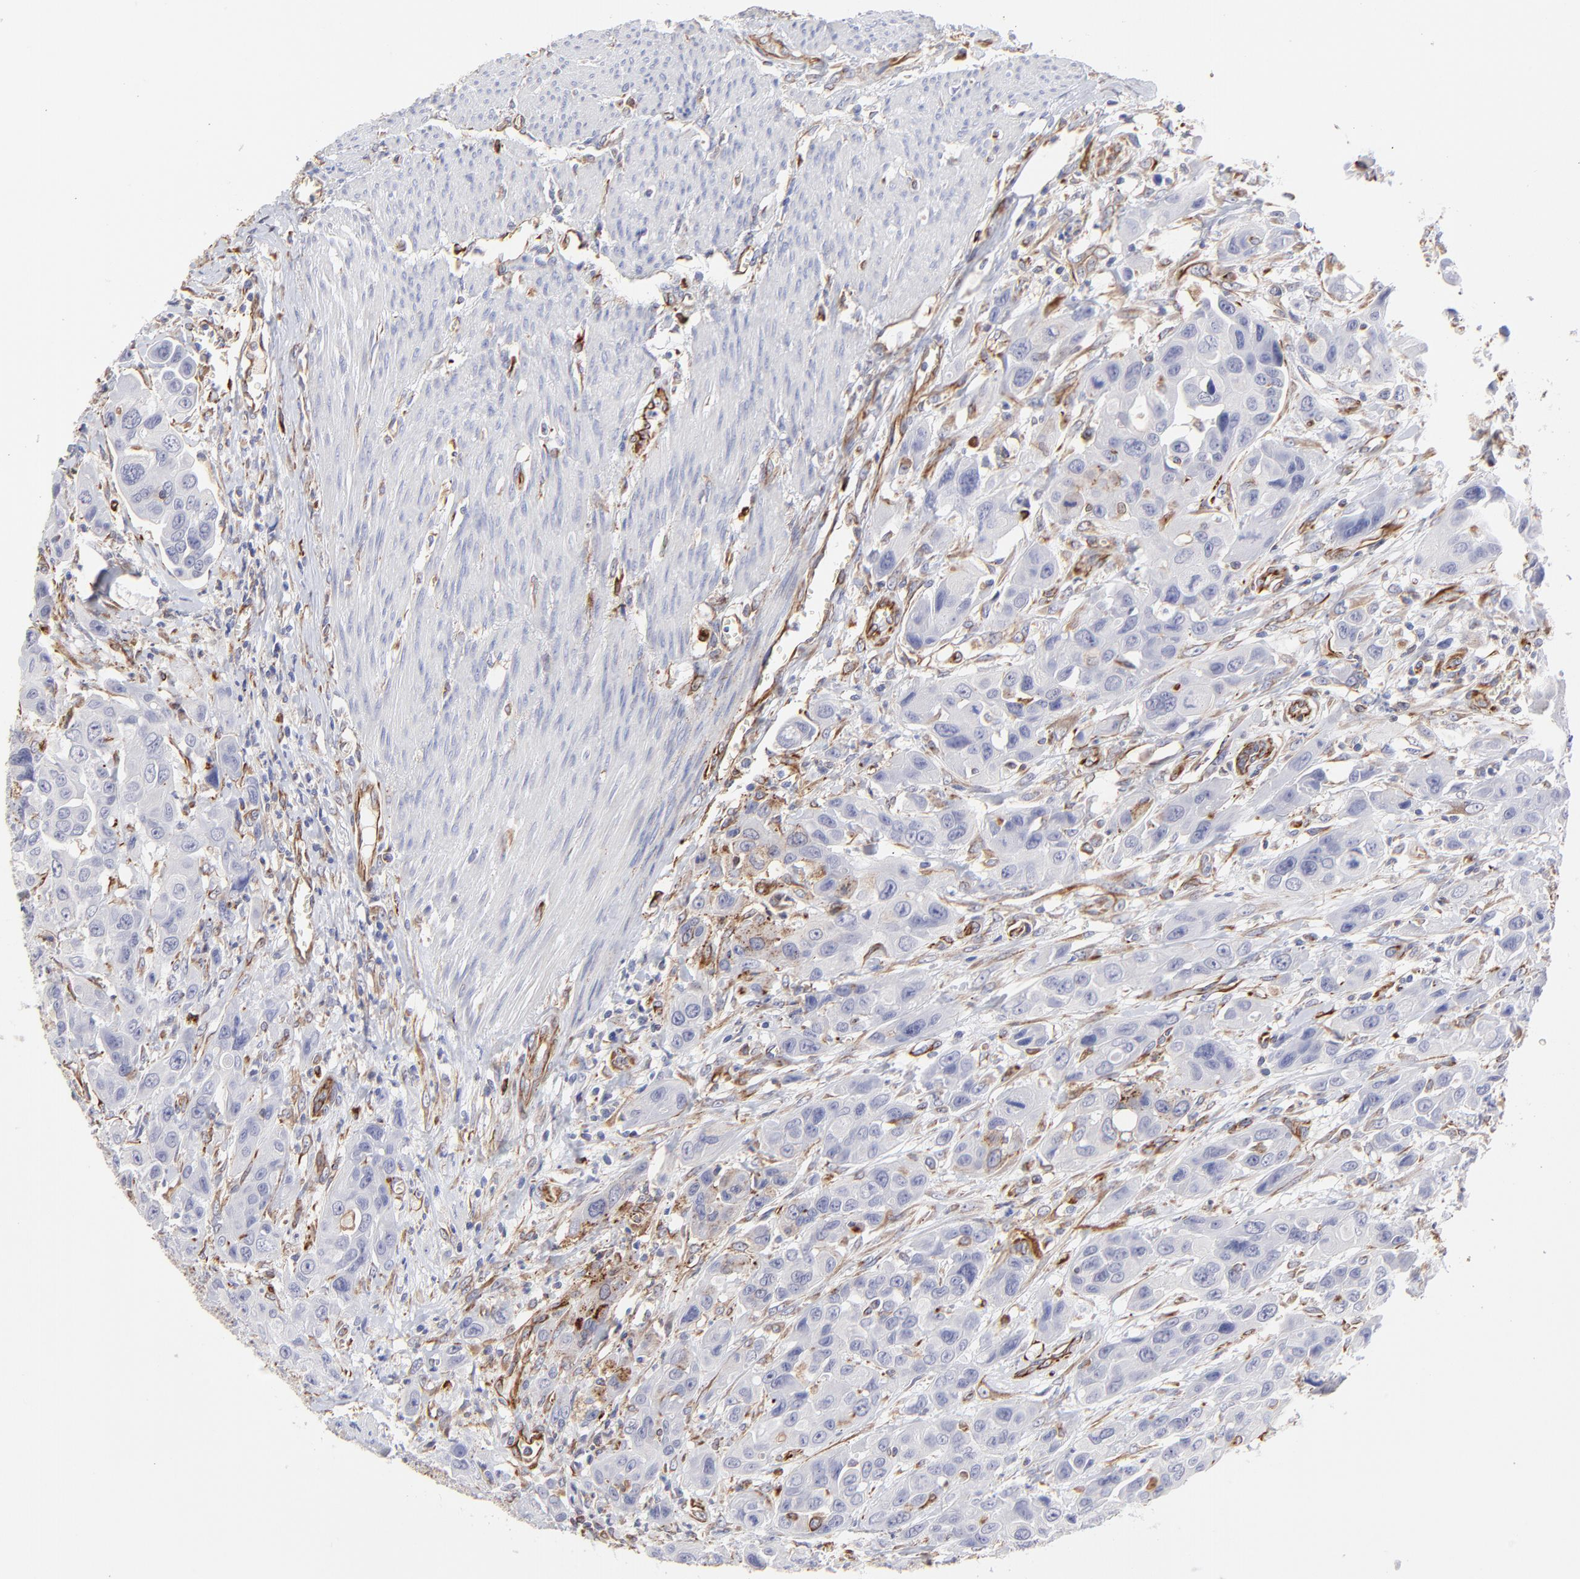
{"staining": {"intensity": "weak", "quantity": "<25%", "location": "cytoplasmic/membranous"}, "tissue": "urothelial cancer", "cell_type": "Tumor cells", "image_type": "cancer", "snomed": [{"axis": "morphology", "description": "Urothelial carcinoma, High grade"}, {"axis": "topography", "description": "Urinary bladder"}], "caption": "Urothelial carcinoma (high-grade) was stained to show a protein in brown. There is no significant expression in tumor cells. (Brightfield microscopy of DAB IHC at high magnification).", "gene": "COX8C", "patient": {"sex": "male", "age": 73}}